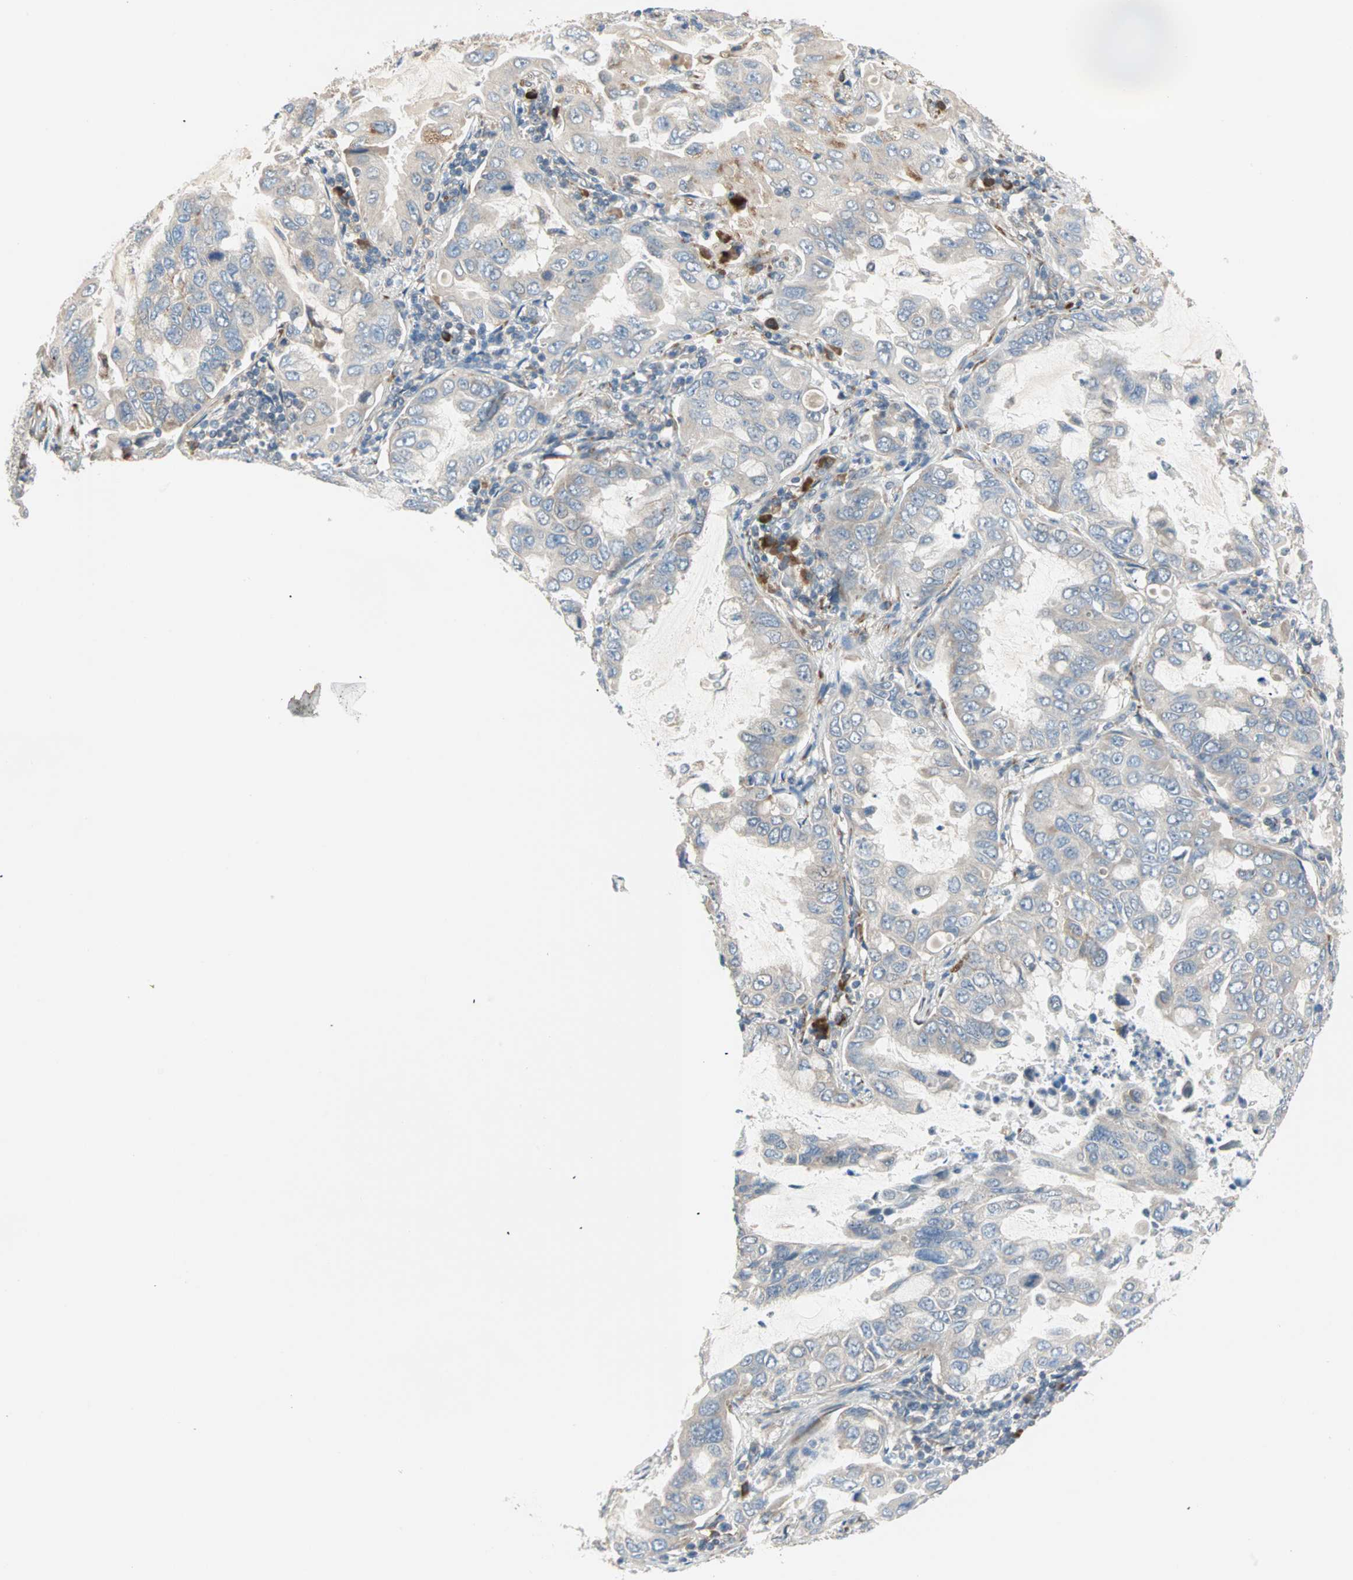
{"staining": {"intensity": "weak", "quantity": "<25%", "location": "cytoplasmic/membranous"}, "tissue": "lung cancer", "cell_type": "Tumor cells", "image_type": "cancer", "snomed": [{"axis": "morphology", "description": "Adenocarcinoma, NOS"}, {"axis": "topography", "description": "Lung"}], "caption": "Immunohistochemistry (IHC) of lung cancer displays no positivity in tumor cells.", "gene": "SAR1A", "patient": {"sex": "male", "age": 64}}